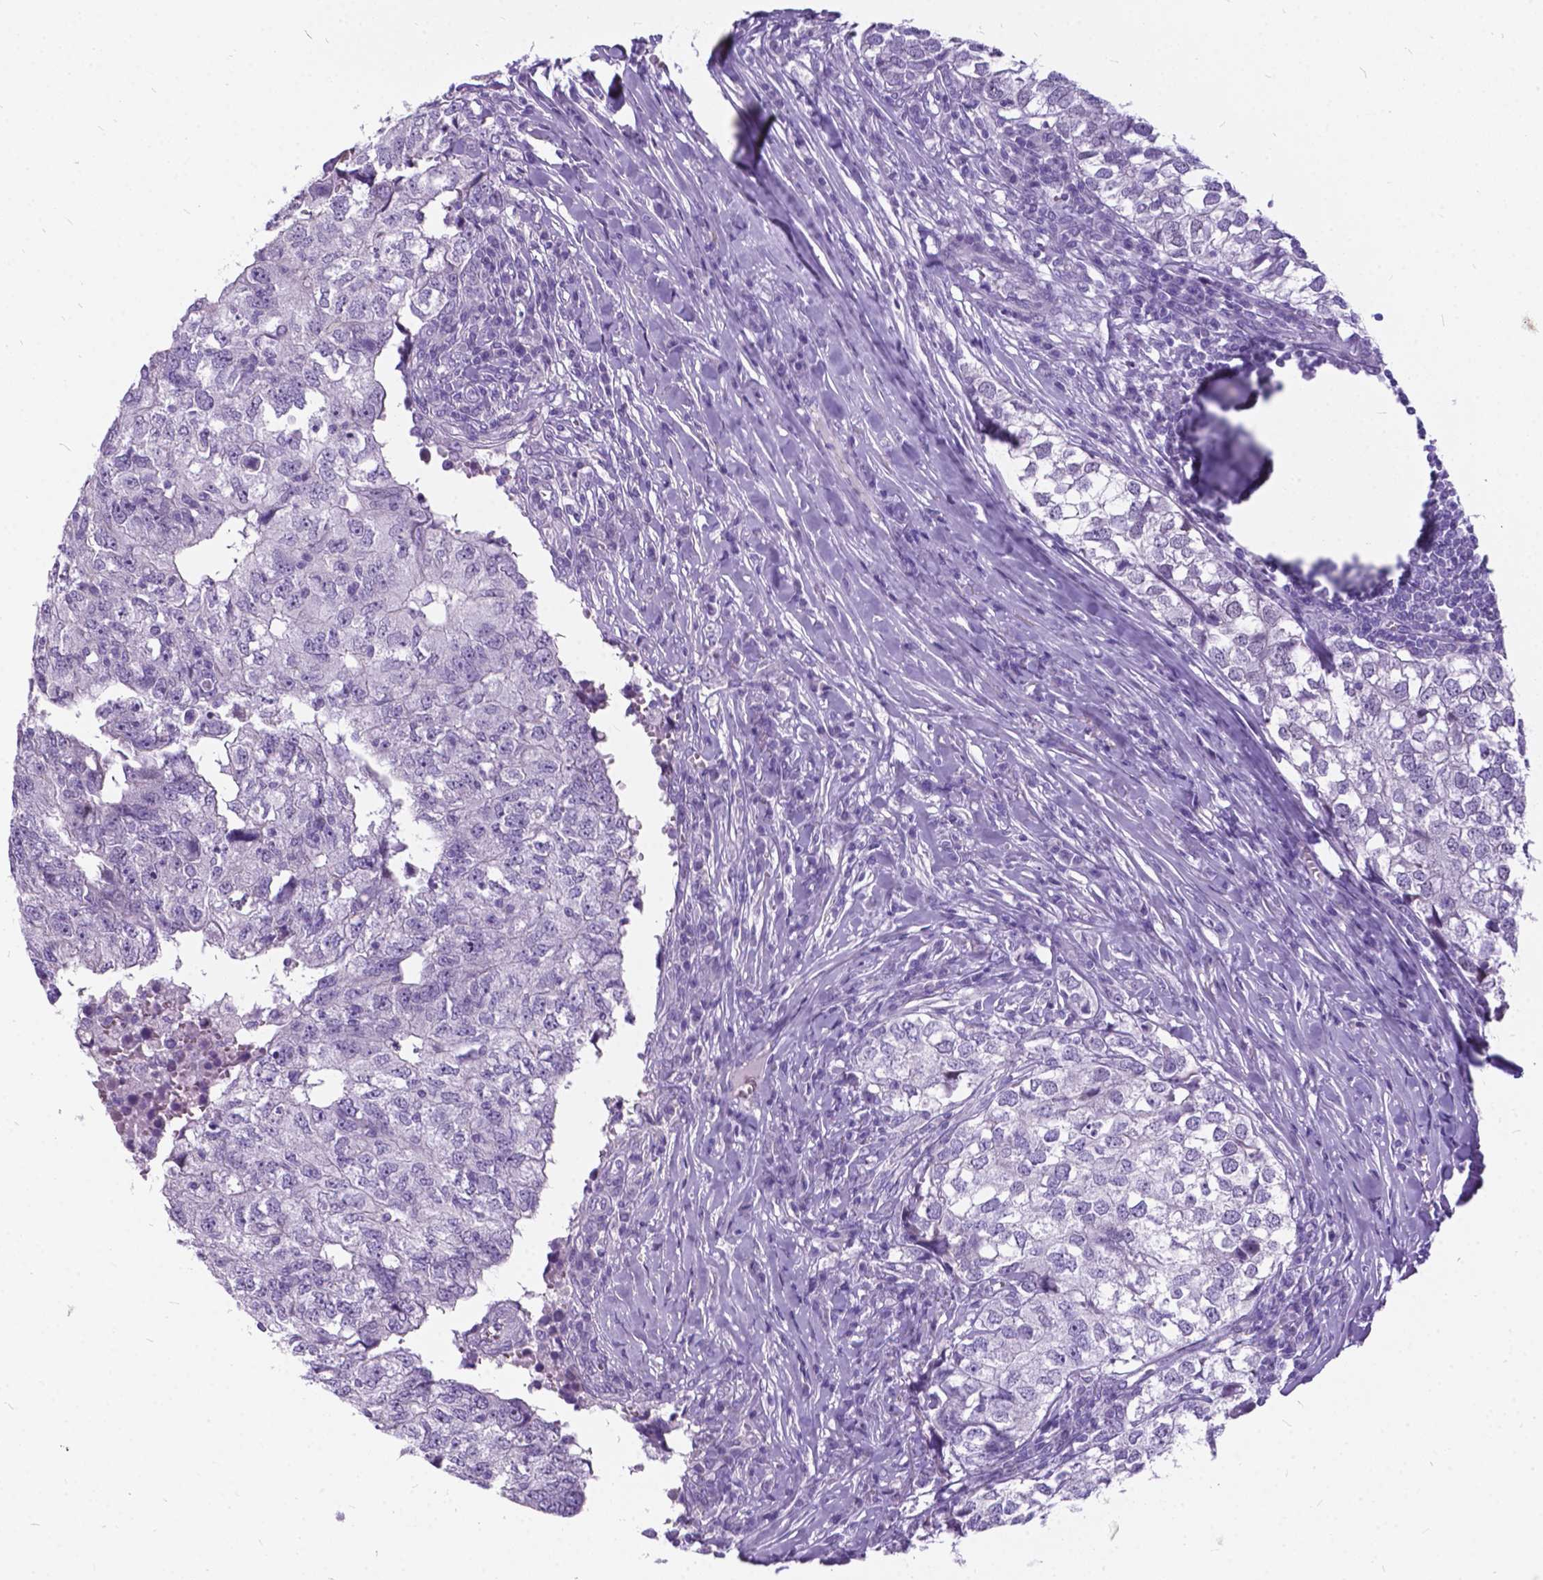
{"staining": {"intensity": "negative", "quantity": "none", "location": "none"}, "tissue": "breast cancer", "cell_type": "Tumor cells", "image_type": "cancer", "snomed": [{"axis": "morphology", "description": "Duct carcinoma"}, {"axis": "topography", "description": "Breast"}], "caption": "A micrograph of human breast intraductal carcinoma is negative for staining in tumor cells.", "gene": "BSND", "patient": {"sex": "female", "age": 30}}